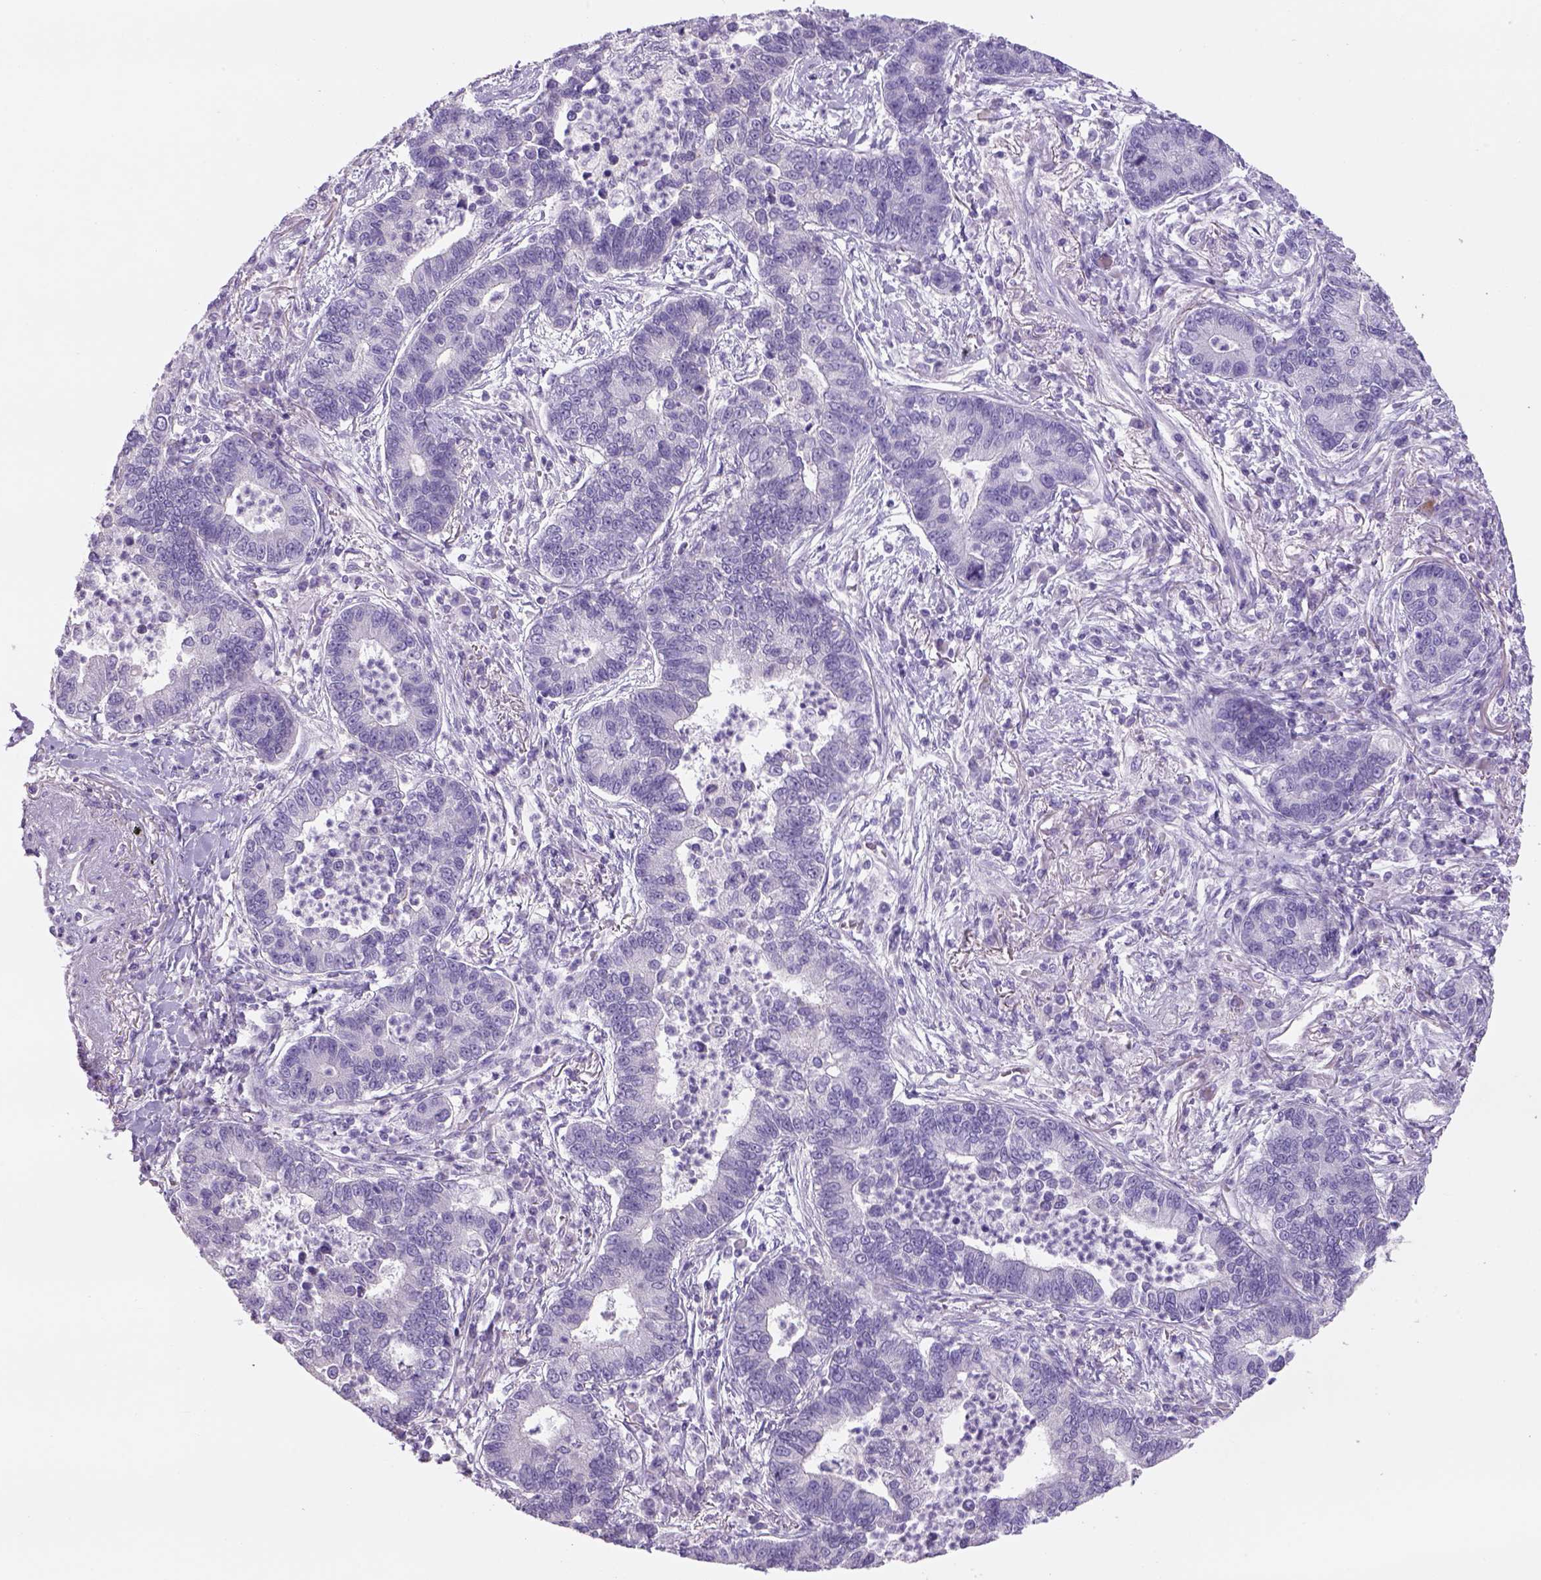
{"staining": {"intensity": "negative", "quantity": "none", "location": "none"}, "tissue": "lung cancer", "cell_type": "Tumor cells", "image_type": "cancer", "snomed": [{"axis": "morphology", "description": "Adenocarcinoma, NOS"}, {"axis": "topography", "description": "Lung"}], "caption": "Tumor cells are negative for brown protein staining in adenocarcinoma (lung).", "gene": "TENM4", "patient": {"sex": "female", "age": 57}}